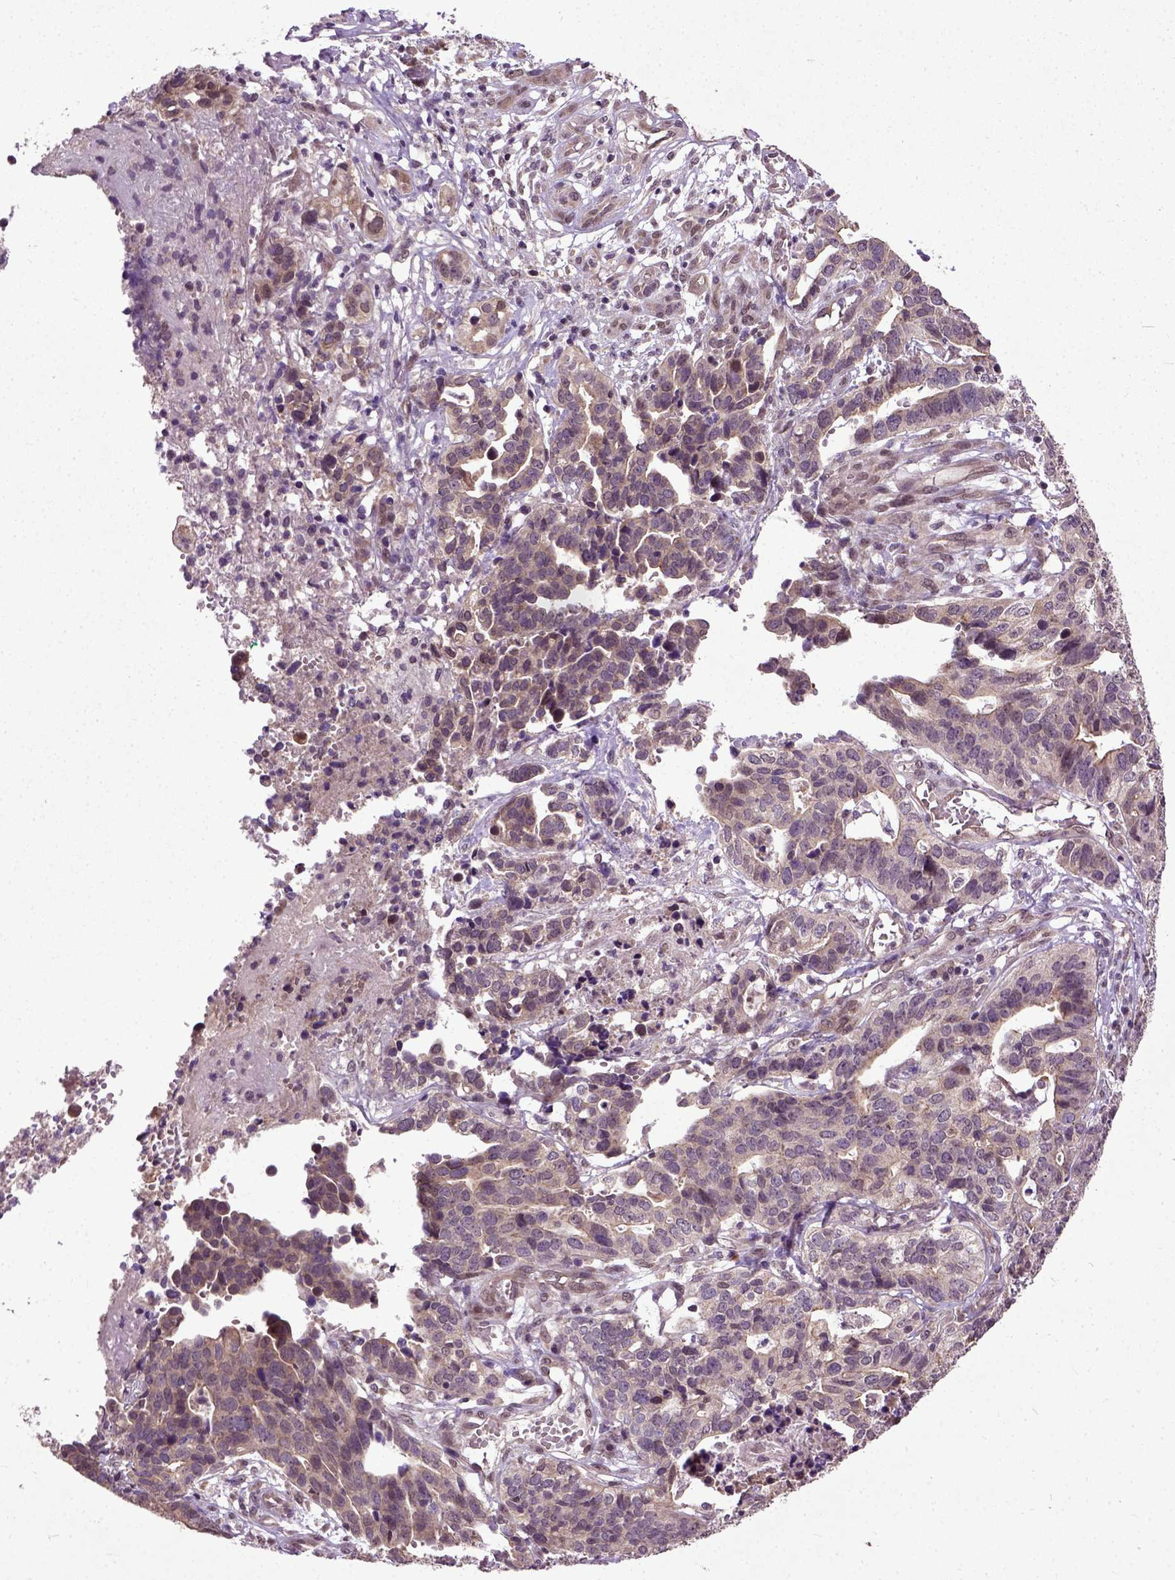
{"staining": {"intensity": "weak", "quantity": ">75%", "location": "cytoplasmic/membranous"}, "tissue": "stomach cancer", "cell_type": "Tumor cells", "image_type": "cancer", "snomed": [{"axis": "morphology", "description": "Adenocarcinoma, NOS"}, {"axis": "topography", "description": "Stomach, upper"}], "caption": "Stomach adenocarcinoma was stained to show a protein in brown. There is low levels of weak cytoplasmic/membranous expression in approximately >75% of tumor cells.", "gene": "UBA3", "patient": {"sex": "female", "age": 67}}